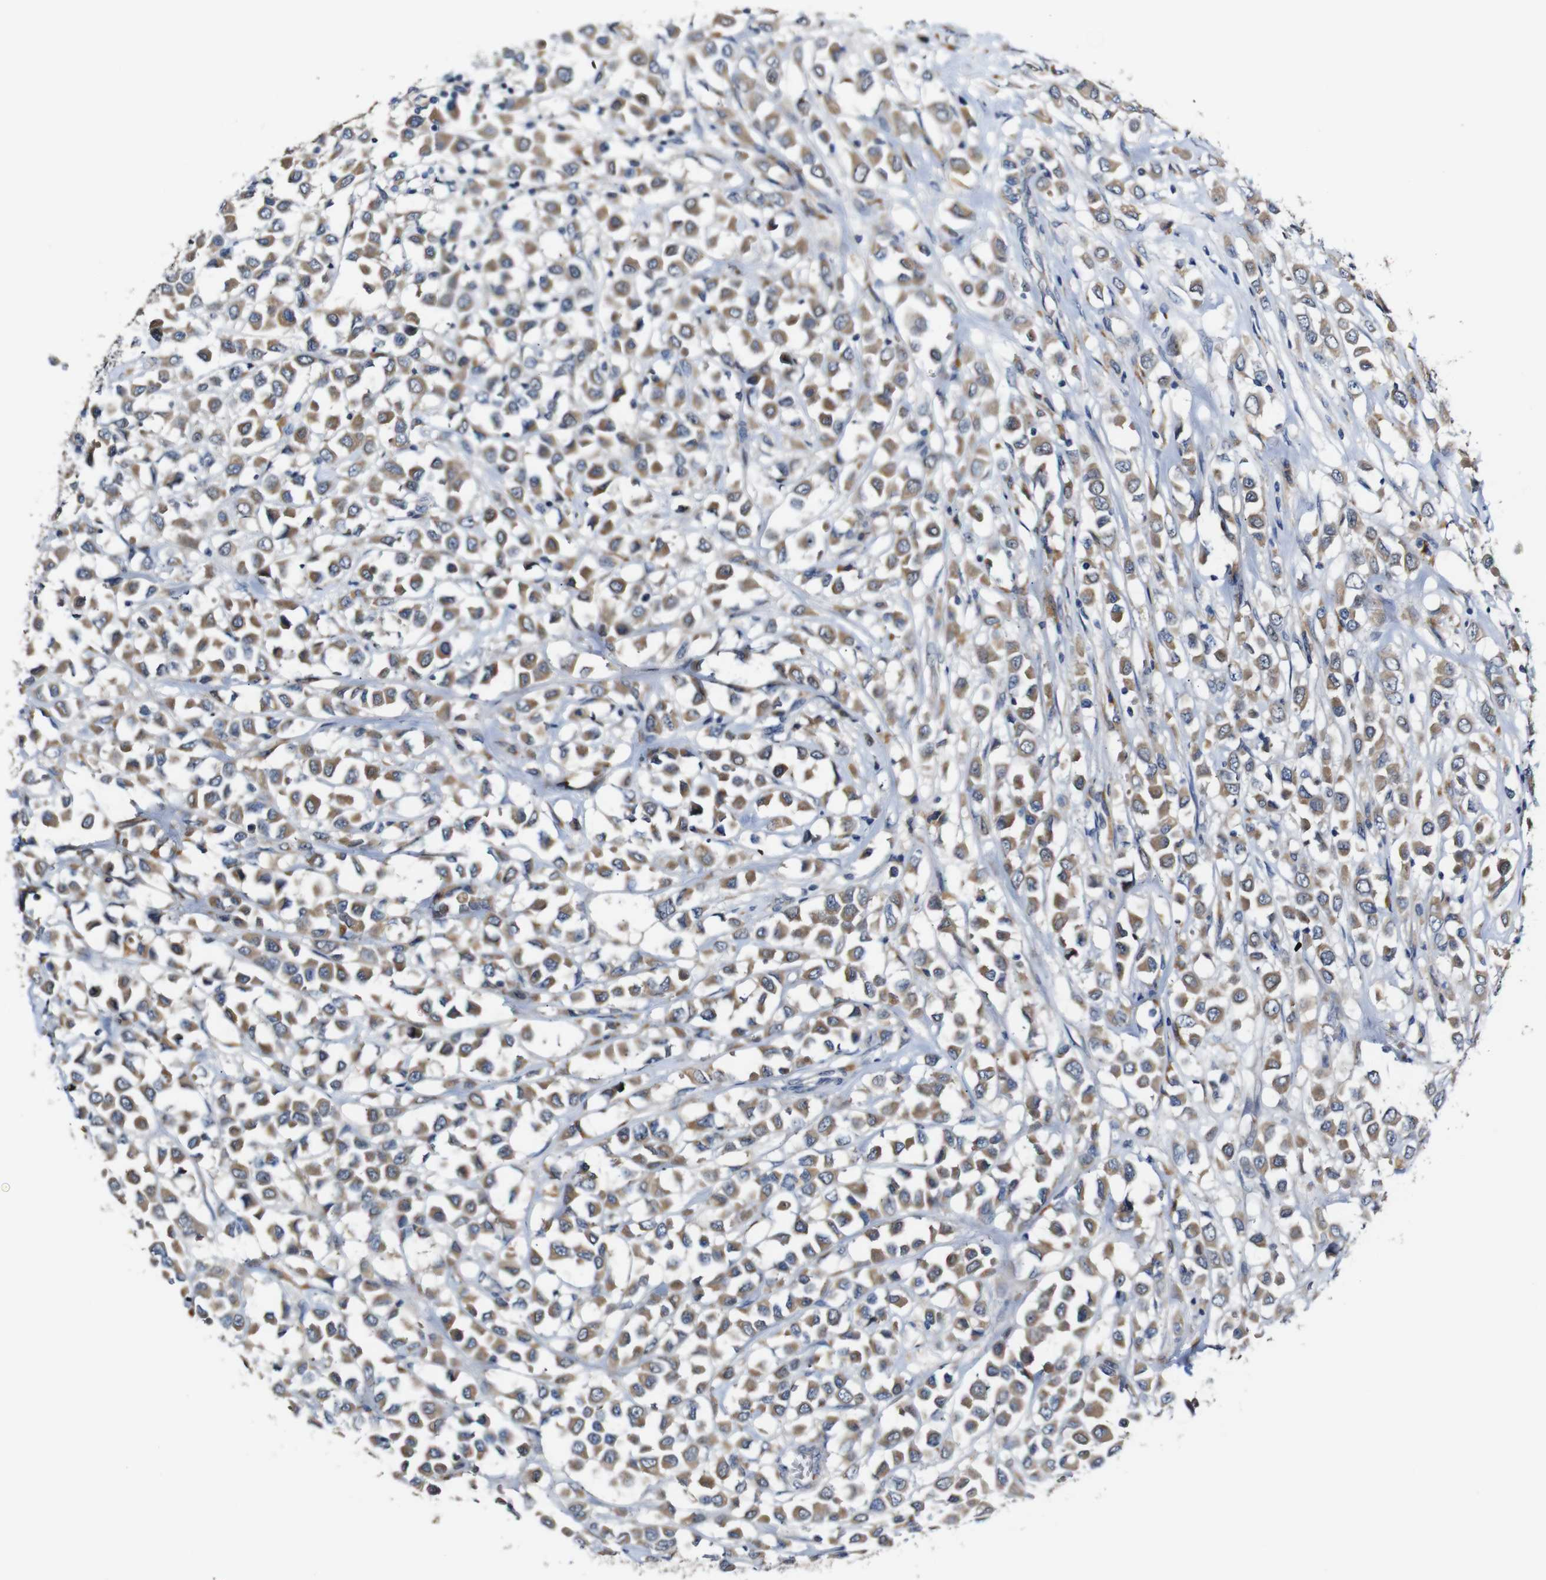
{"staining": {"intensity": "moderate", "quantity": ">75%", "location": "cytoplasmic/membranous"}, "tissue": "breast cancer", "cell_type": "Tumor cells", "image_type": "cancer", "snomed": [{"axis": "morphology", "description": "Duct carcinoma"}, {"axis": "topography", "description": "Breast"}], "caption": "DAB immunohistochemical staining of invasive ductal carcinoma (breast) demonstrates moderate cytoplasmic/membranous protein expression in approximately >75% of tumor cells.", "gene": "TBC1D32", "patient": {"sex": "female", "age": 61}}